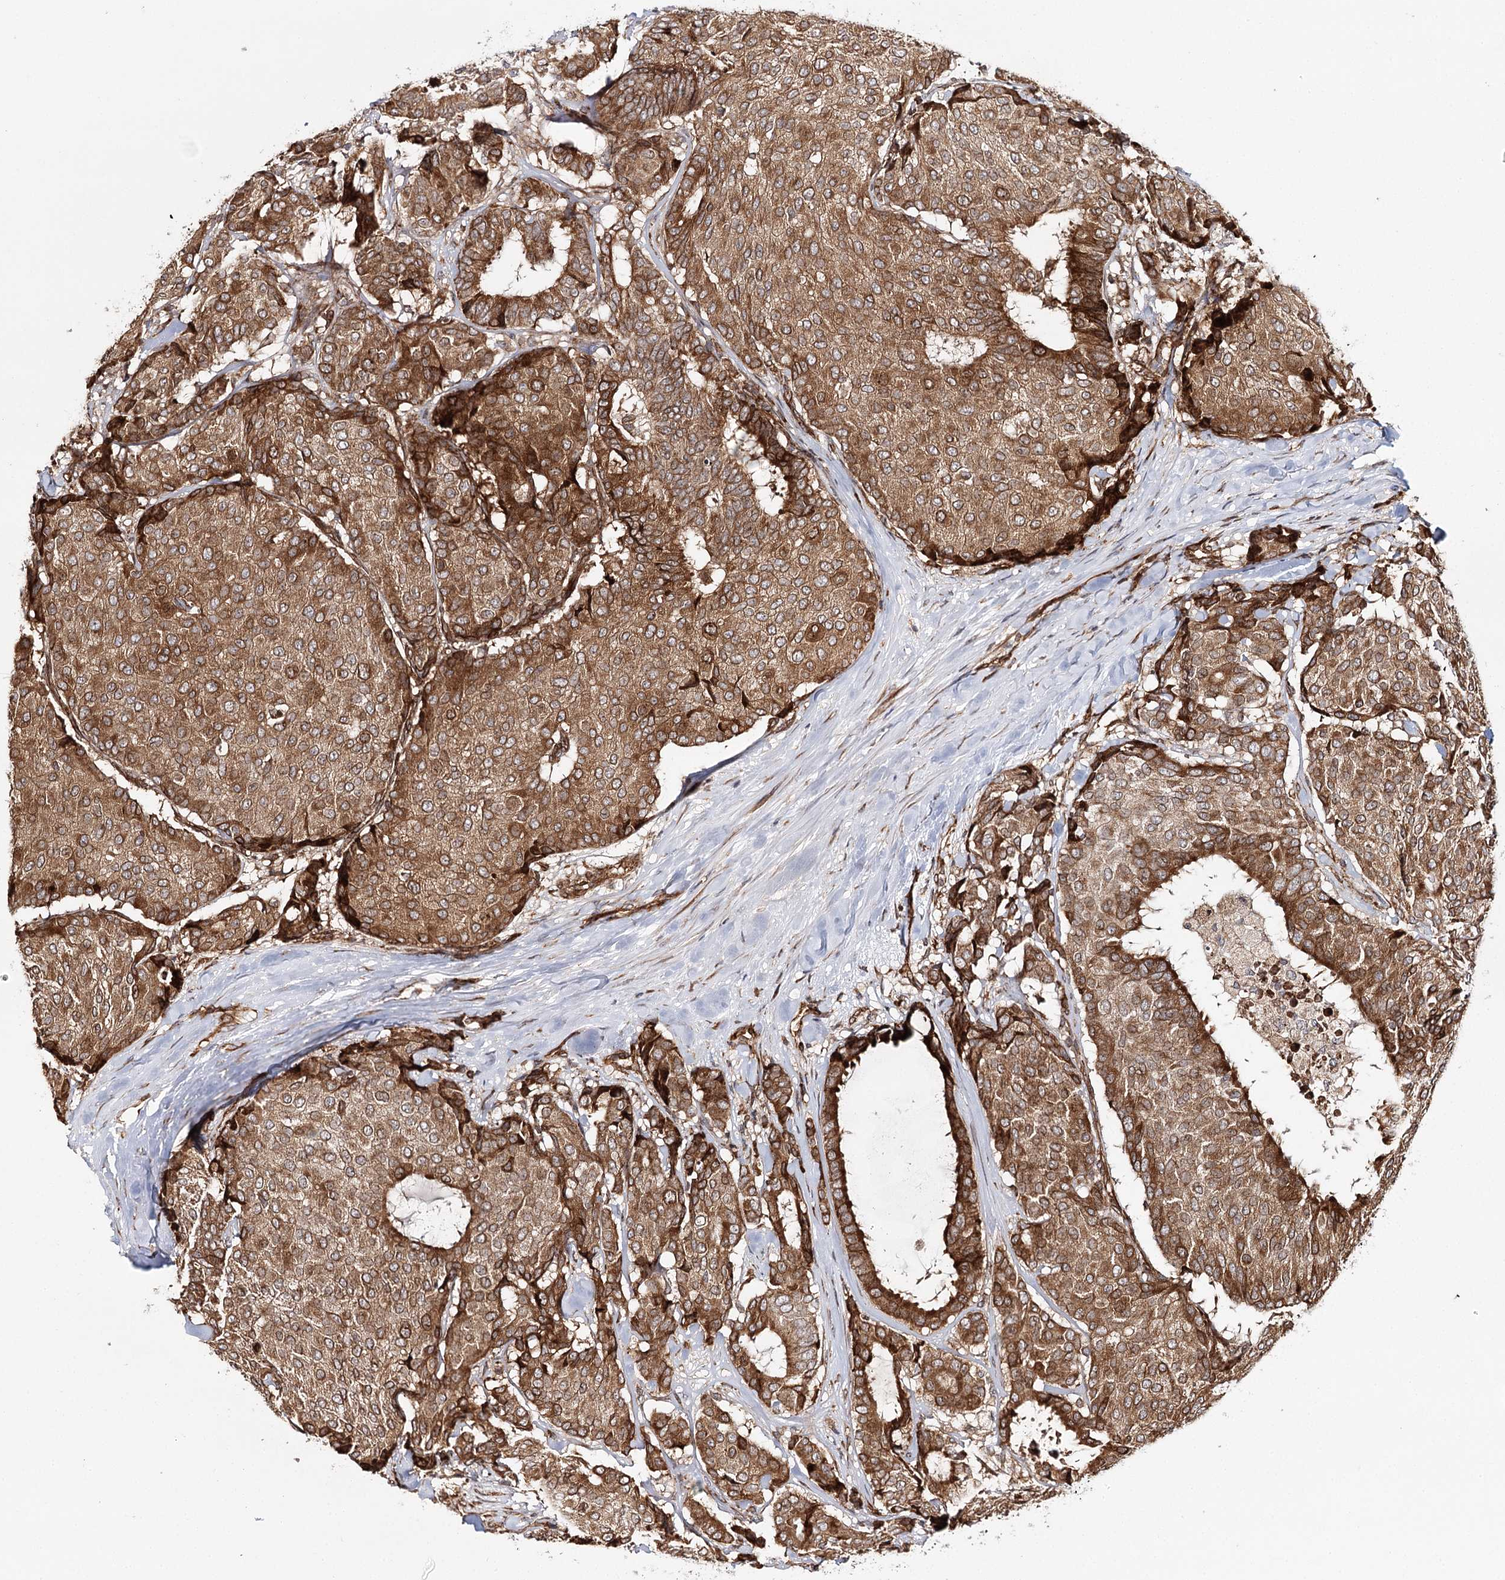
{"staining": {"intensity": "moderate", "quantity": ">75%", "location": "cytoplasmic/membranous"}, "tissue": "breast cancer", "cell_type": "Tumor cells", "image_type": "cancer", "snomed": [{"axis": "morphology", "description": "Duct carcinoma"}, {"axis": "topography", "description": "Breast"}], "caption": "High-power microscopy captured an IHC histopathology image of breast cancer (invasive ductal carcinoma), revealing moderate cytoplasmic/membranous positivity in approximately >75% of tumor cells. (Stains: DAB in brown, nuclei in blue, Microscopy: brightfield microscopy at high magnification).", "gene": "MKNK1", "patient": {"sex": "female", "age": 75}}